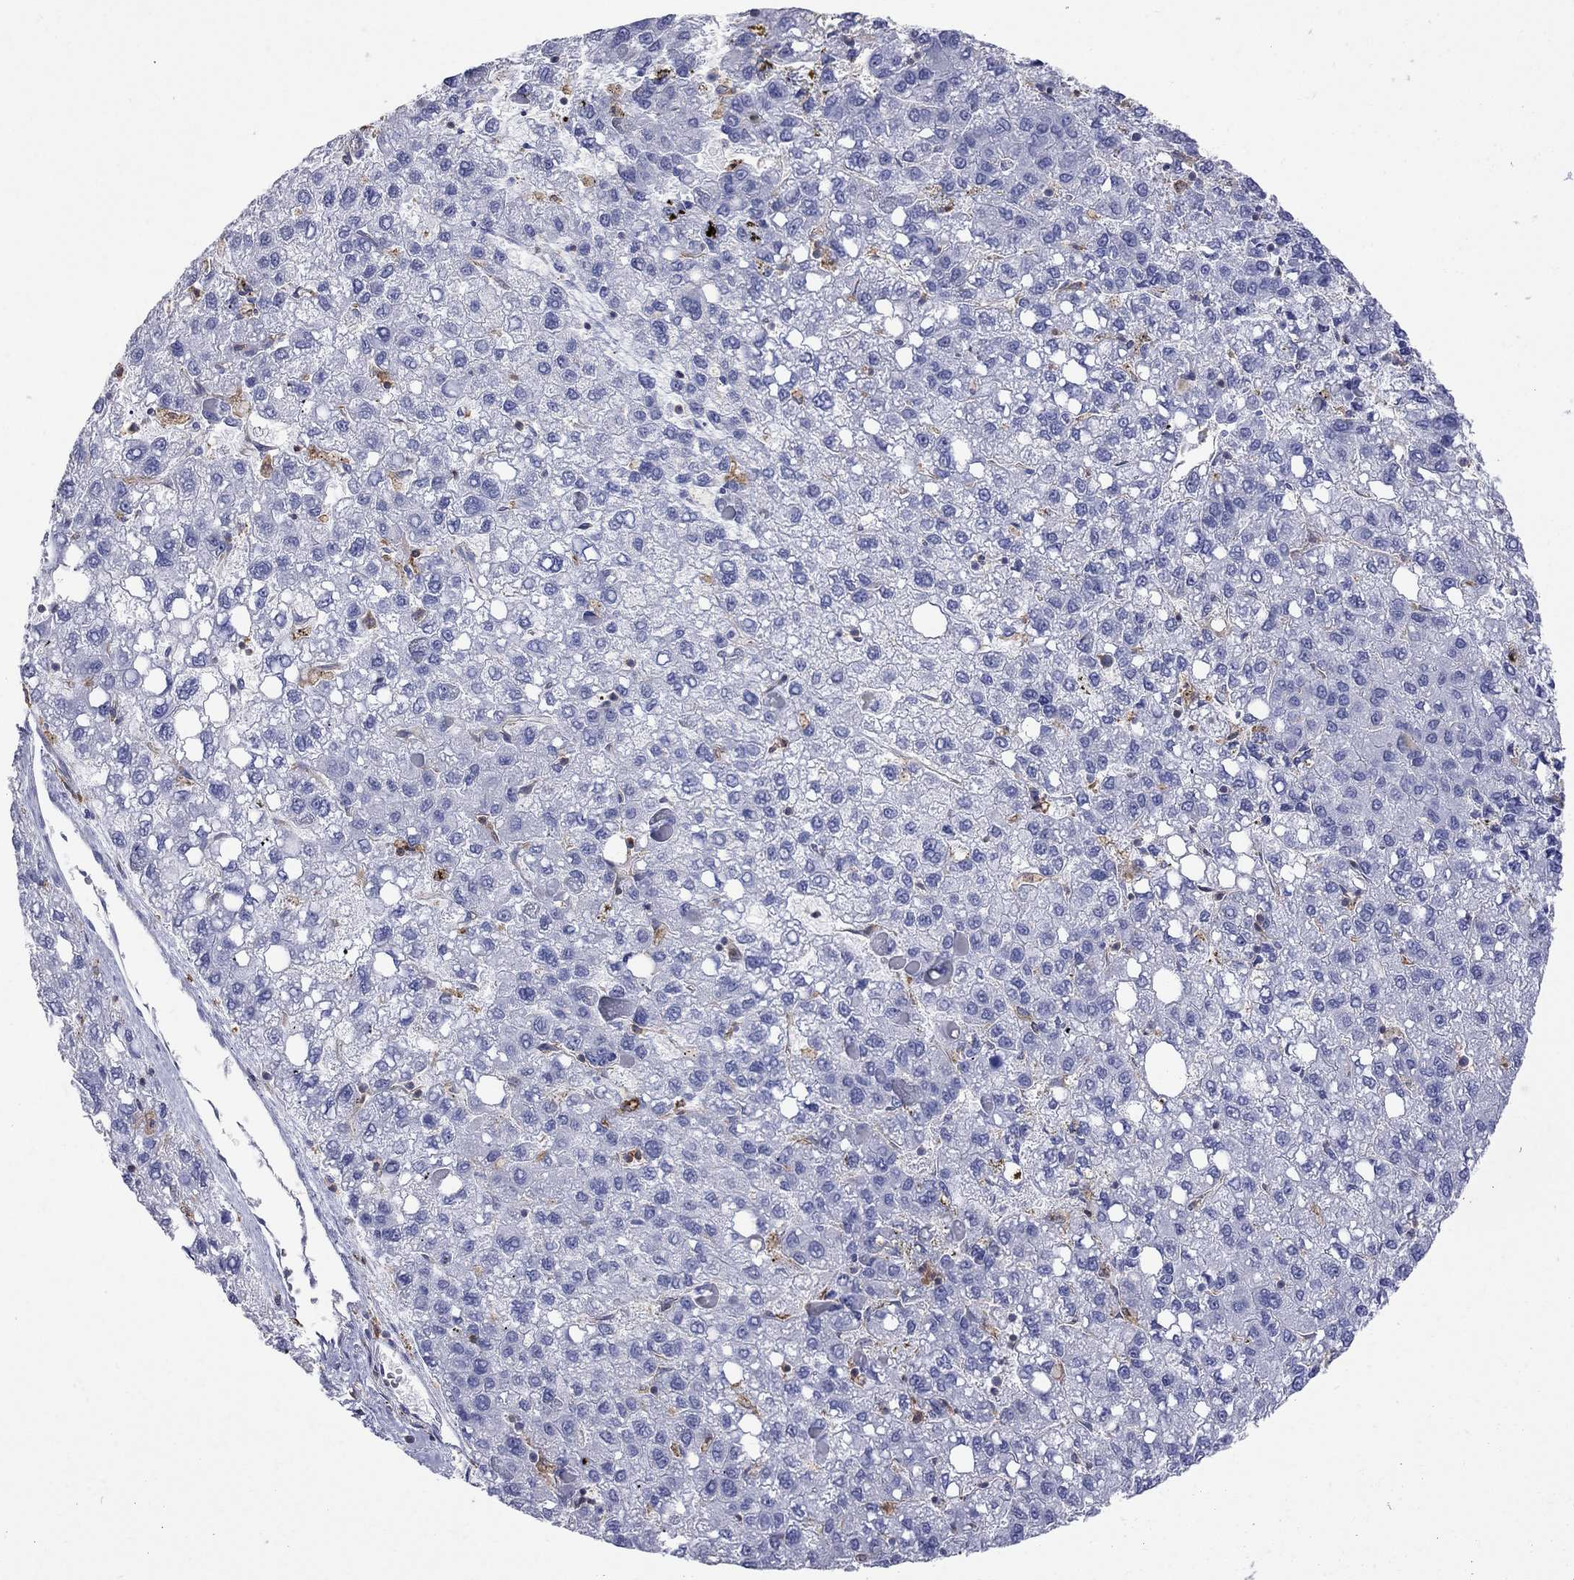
{"staining": {"intensity": "negative", "quantity": "none", "location": "none"}, "tissue": "liver cancer", "cell_type": "Tumor cells", "image_type": "cancer", "snomed": [{"axis": "morphology", "description": "Carcinoma, Hepatocellular, NOS"}, {"axis": "topography", "description": "Liver"}], "caption": "IHC image of human liver hepatocellular carcinoma stained for a protein (brown), which exhibits no expression in tumor cells. (Brightfield microscopy of DAB IHC at high magnification).", "gene": "ABI3", "patient": {"sex": "female", "age": 82}}